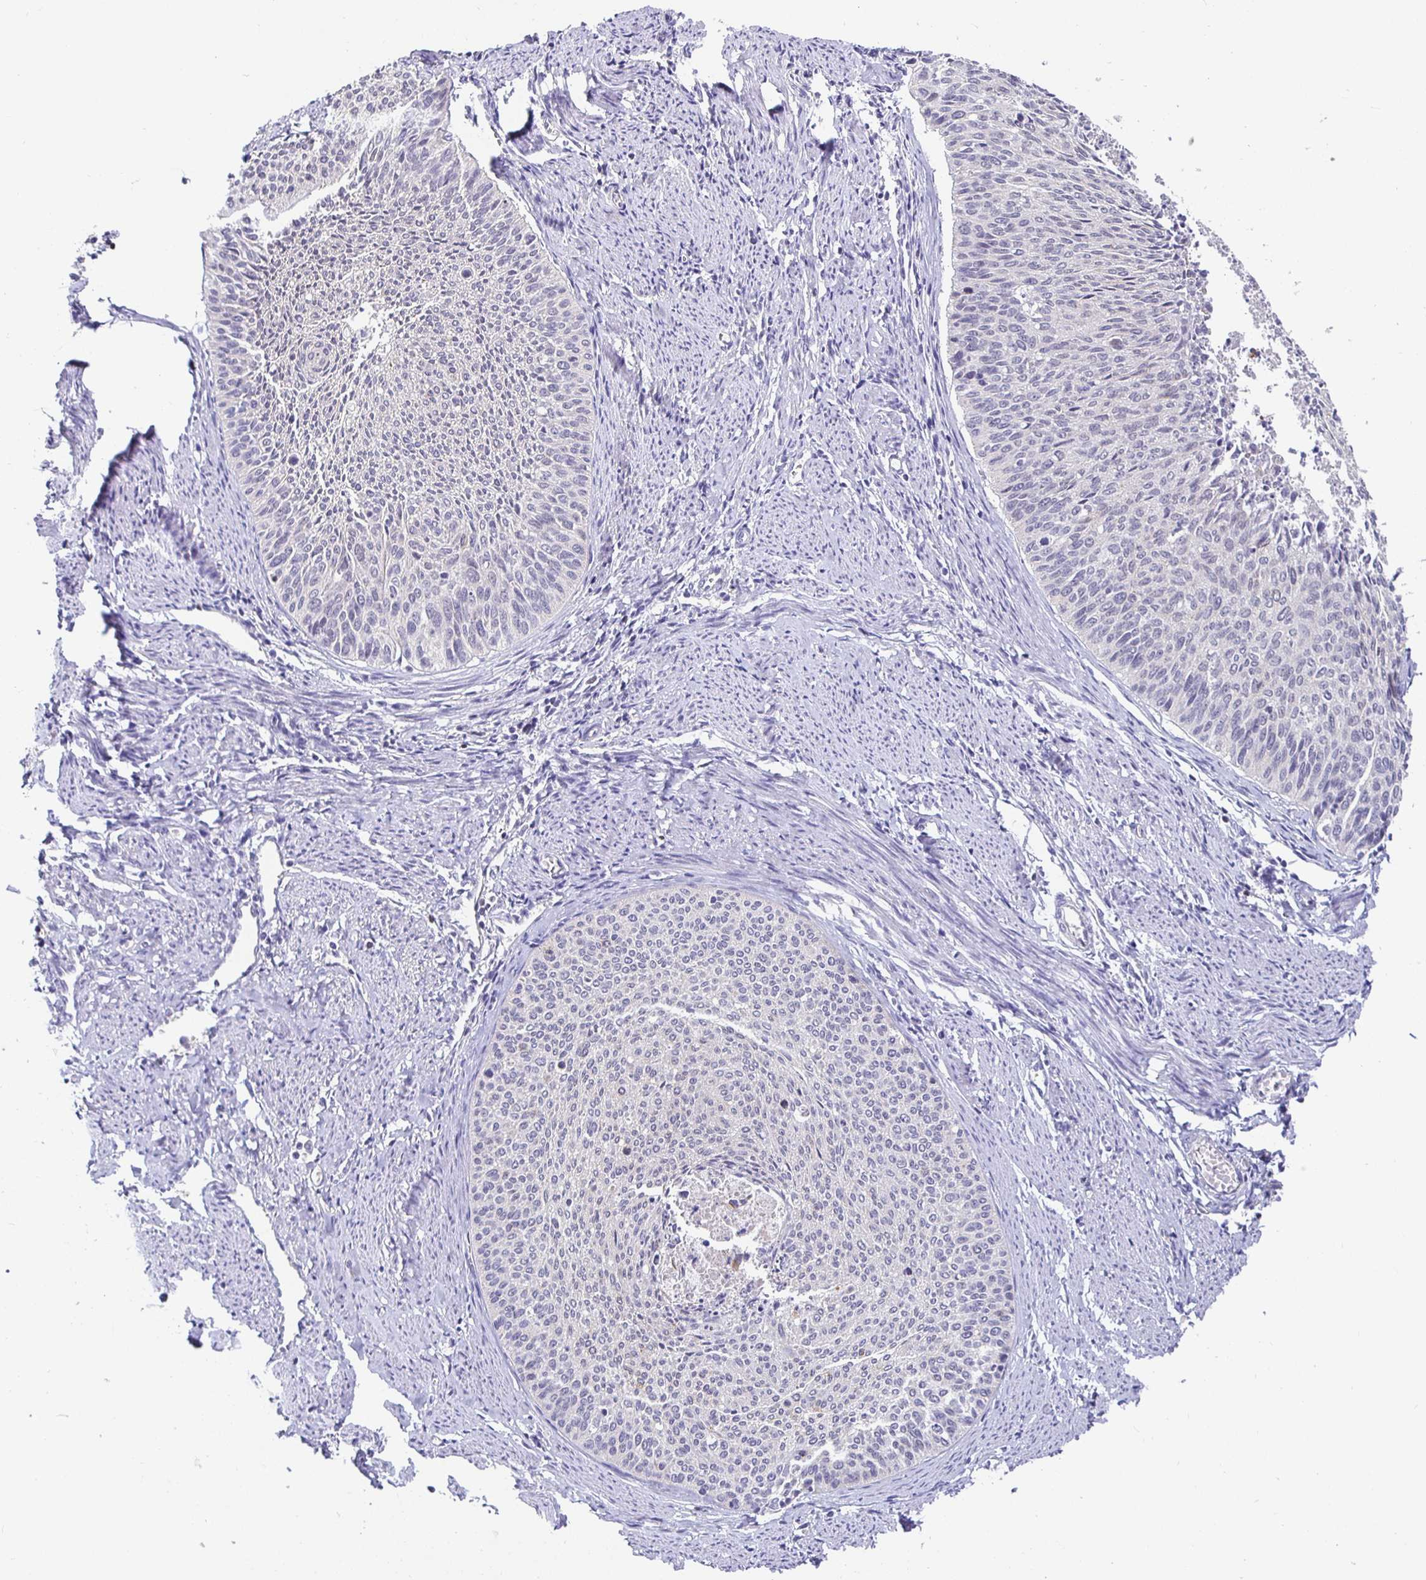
{"staining": {"intensity": "negative", "quantity": "none", "location": "none"}, "tissue": "cervical cancer", "cell_type": "Tumor cells", "image_type": "cancer", "snomed": [{"axis": "morphology", "description": "Squamous cell carcinoma, NOS"}, {"axis": "topography", "description": "Cervix"}], "caption": "Cervical squamous cell carcinoma was stained to show a protein in brown. There is no significant expression in tumor cells. The staining is performed using DAB brown chromogen with nuclei counter-stained in using hematoxylin.", "gene": "SATB1", "patient": {"sex": "female", "age": 55}}